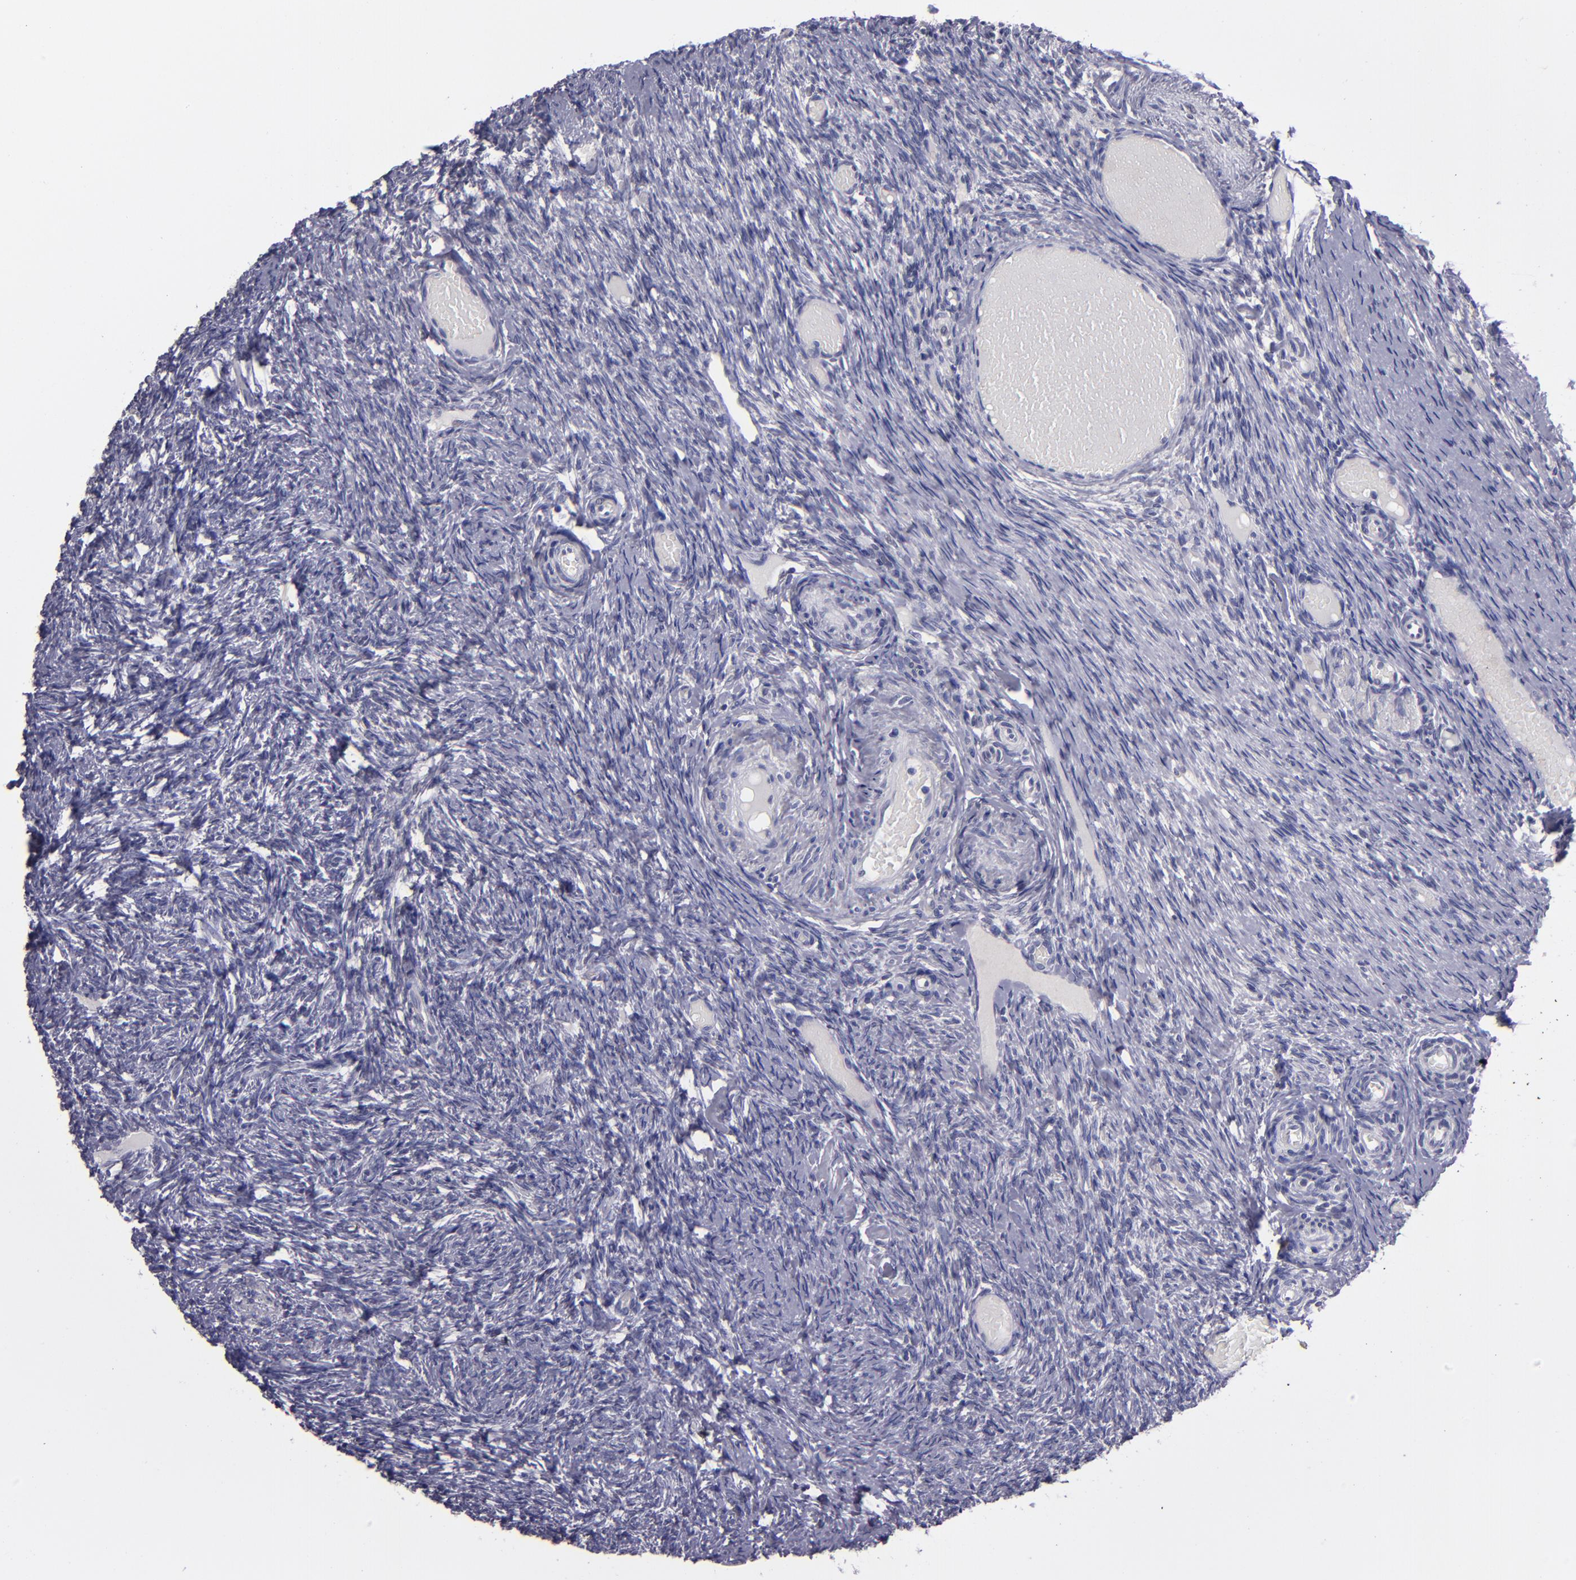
{"staining": {"intensity": "negative", "quantity": "none", "location": "none"}, "tissue": "ovary", "cell_type": "Follicle cells", "image_type": "normal", "snomed": [{"axis": "morphology", "description": "Normal tissue, NOS"}, {"axis": "topography", "description": "Ovary"}], "caption": "Follicle cells show no significant protein staining in benign ovary.", "gene": "CEBPE", "patient": {"sex": "female", "age": 60}}